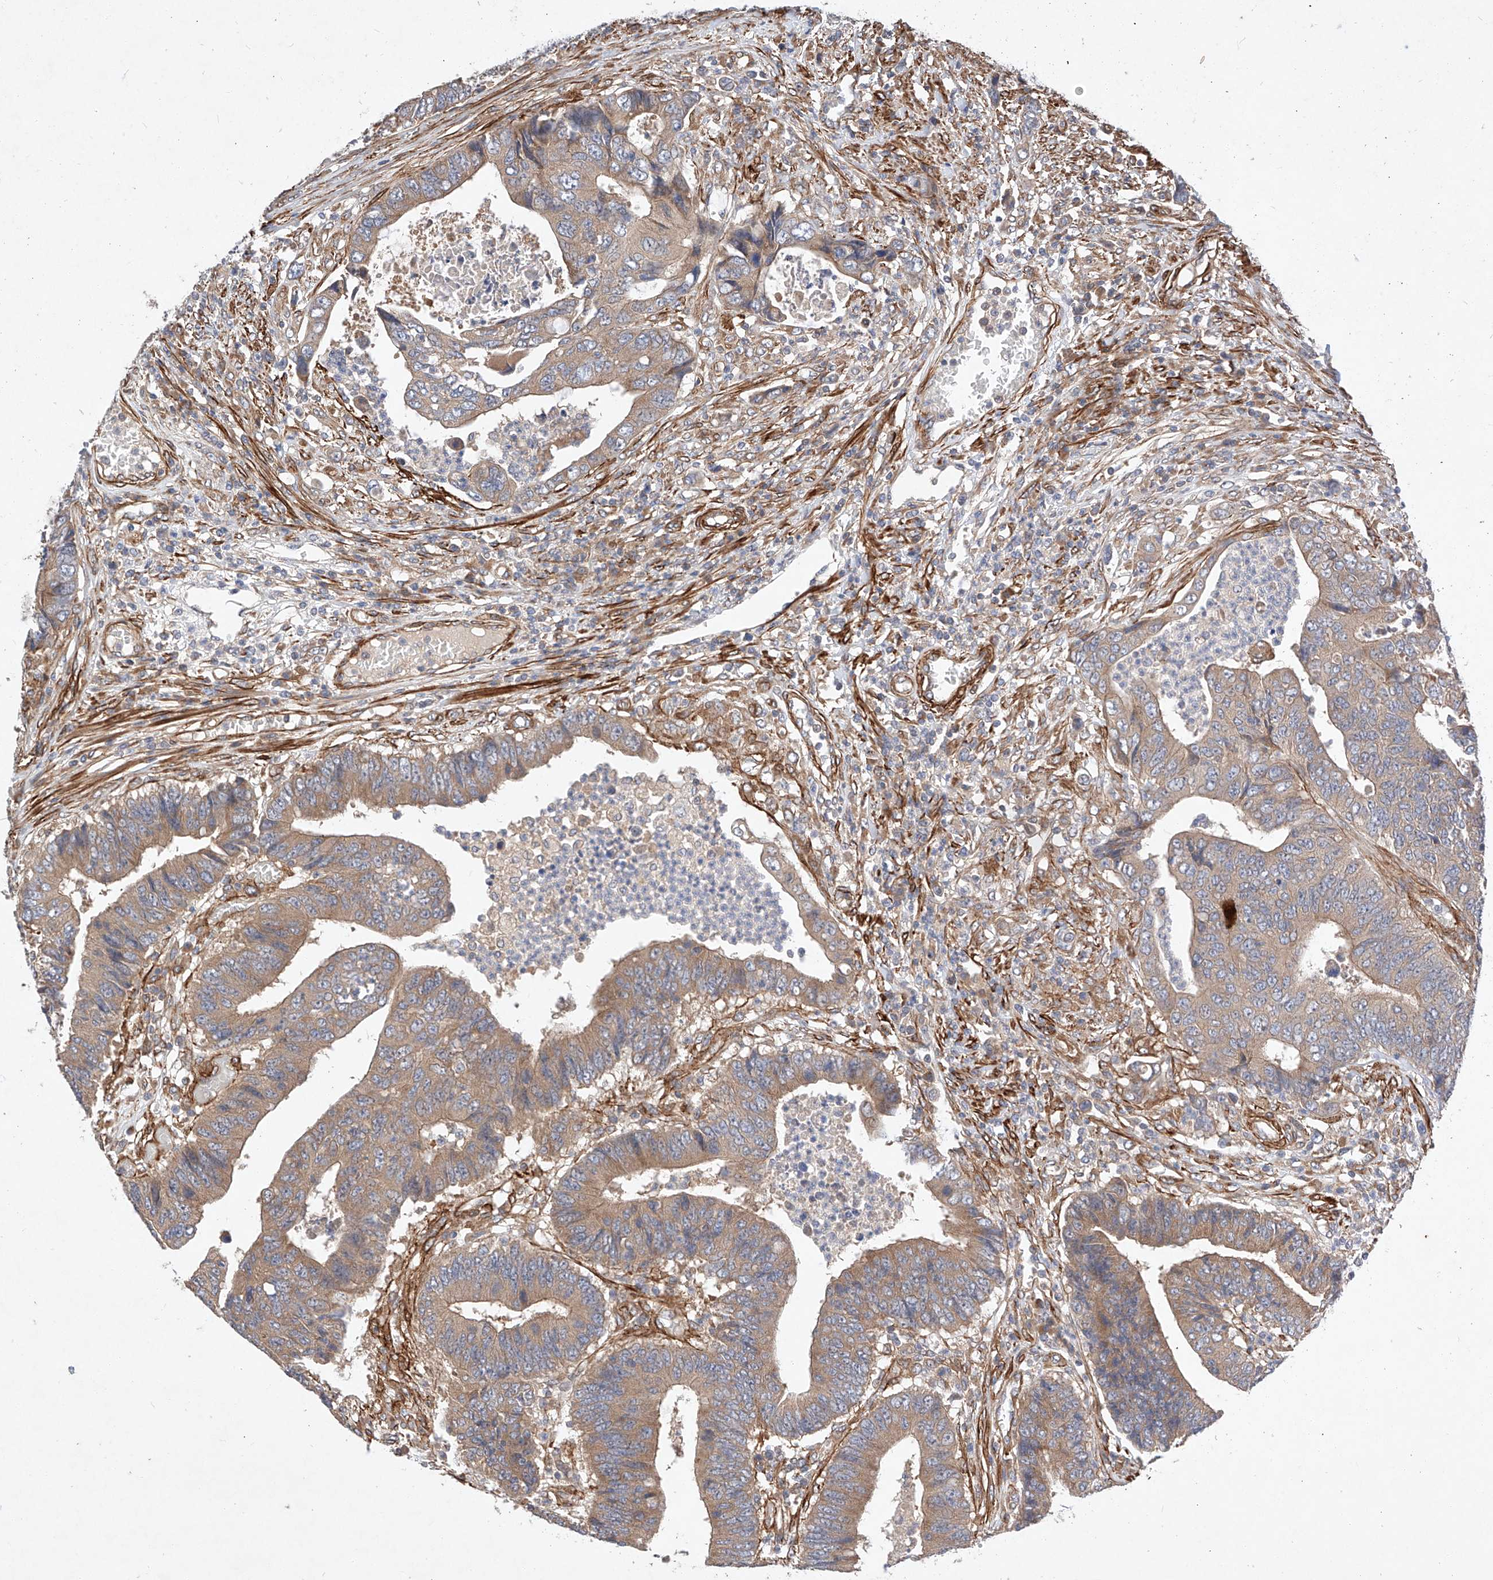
{"staining": {"intensity": "moderate", "quantity": ">75%", "location": "cytoplasmic/membranous"}, "tissue": "colorectal cancer", "cell_type": "Tumor cells", "image_type": "cancer", "snomed": [{"axis": "morphology", "description": "Adenocarcinoma, NOS"}, {"axis": "topography", "description": "Rectum"}], "caption": "Immunohistochemical staining of human colorectal cancer displays moderate cytoplasmic/membranous protein staining in about >75% of tumor cells.", "gene": "RAB23", "patient": {"sex": "male", "age": 84}}